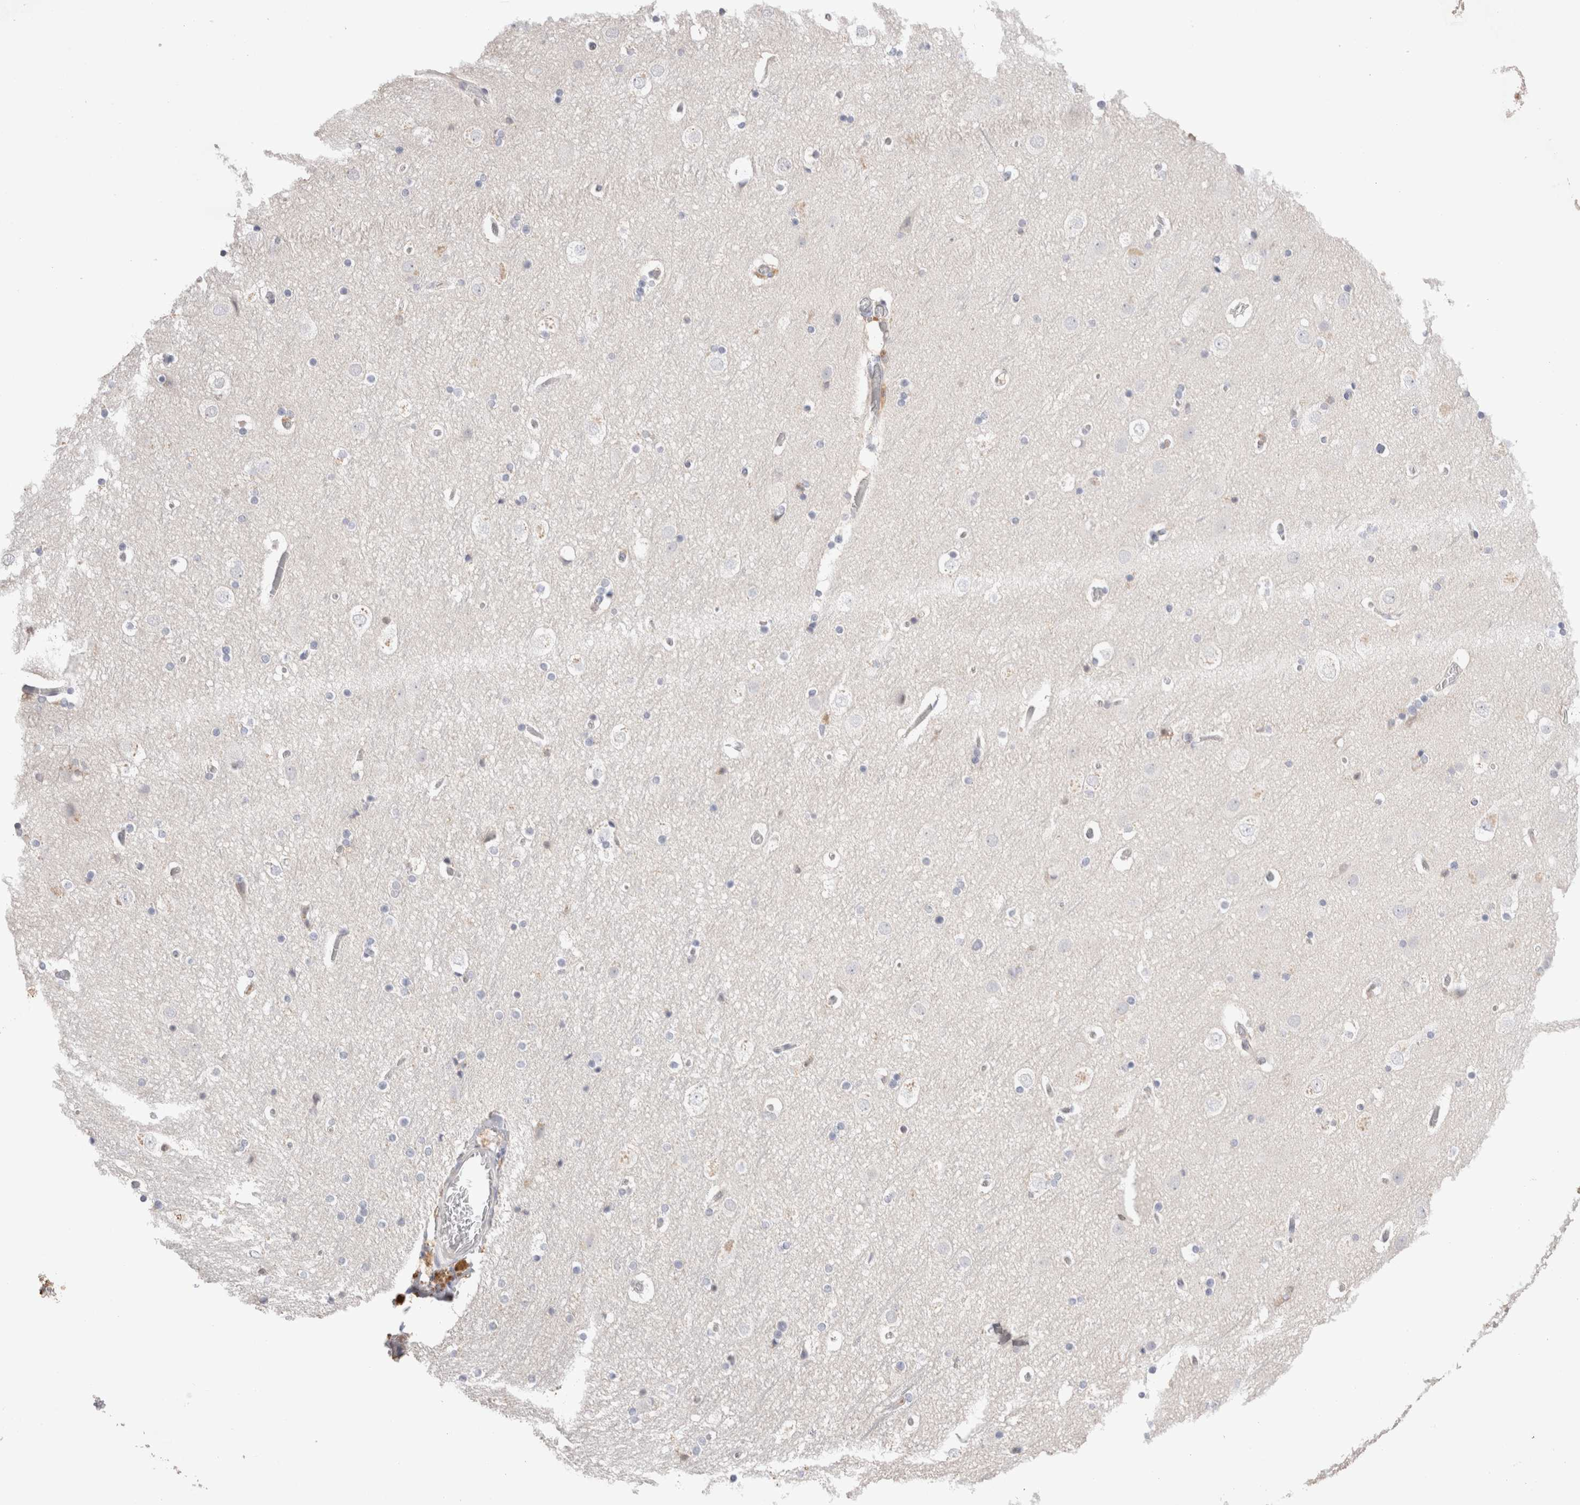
{"staining": {"intensity": "negative", "quantity": "none", "location": "none"}, "tissue": "cerebral cortex", "cell_type": "Endothelial cells", "image_type": "normal", "snomed": [{"axis": "morphology", "description": "Normal tissue, NOS"}, {"axis": "topography", "description": "Cerebral cortex"}], "caption": "Immunohistochemistry of unremarkable human cerebral cortex shows no staining in endothelial cells. Nuclei are stained in blue.", "gene": "HPGDS", "patient": {"sex": "male", "age": 57}}